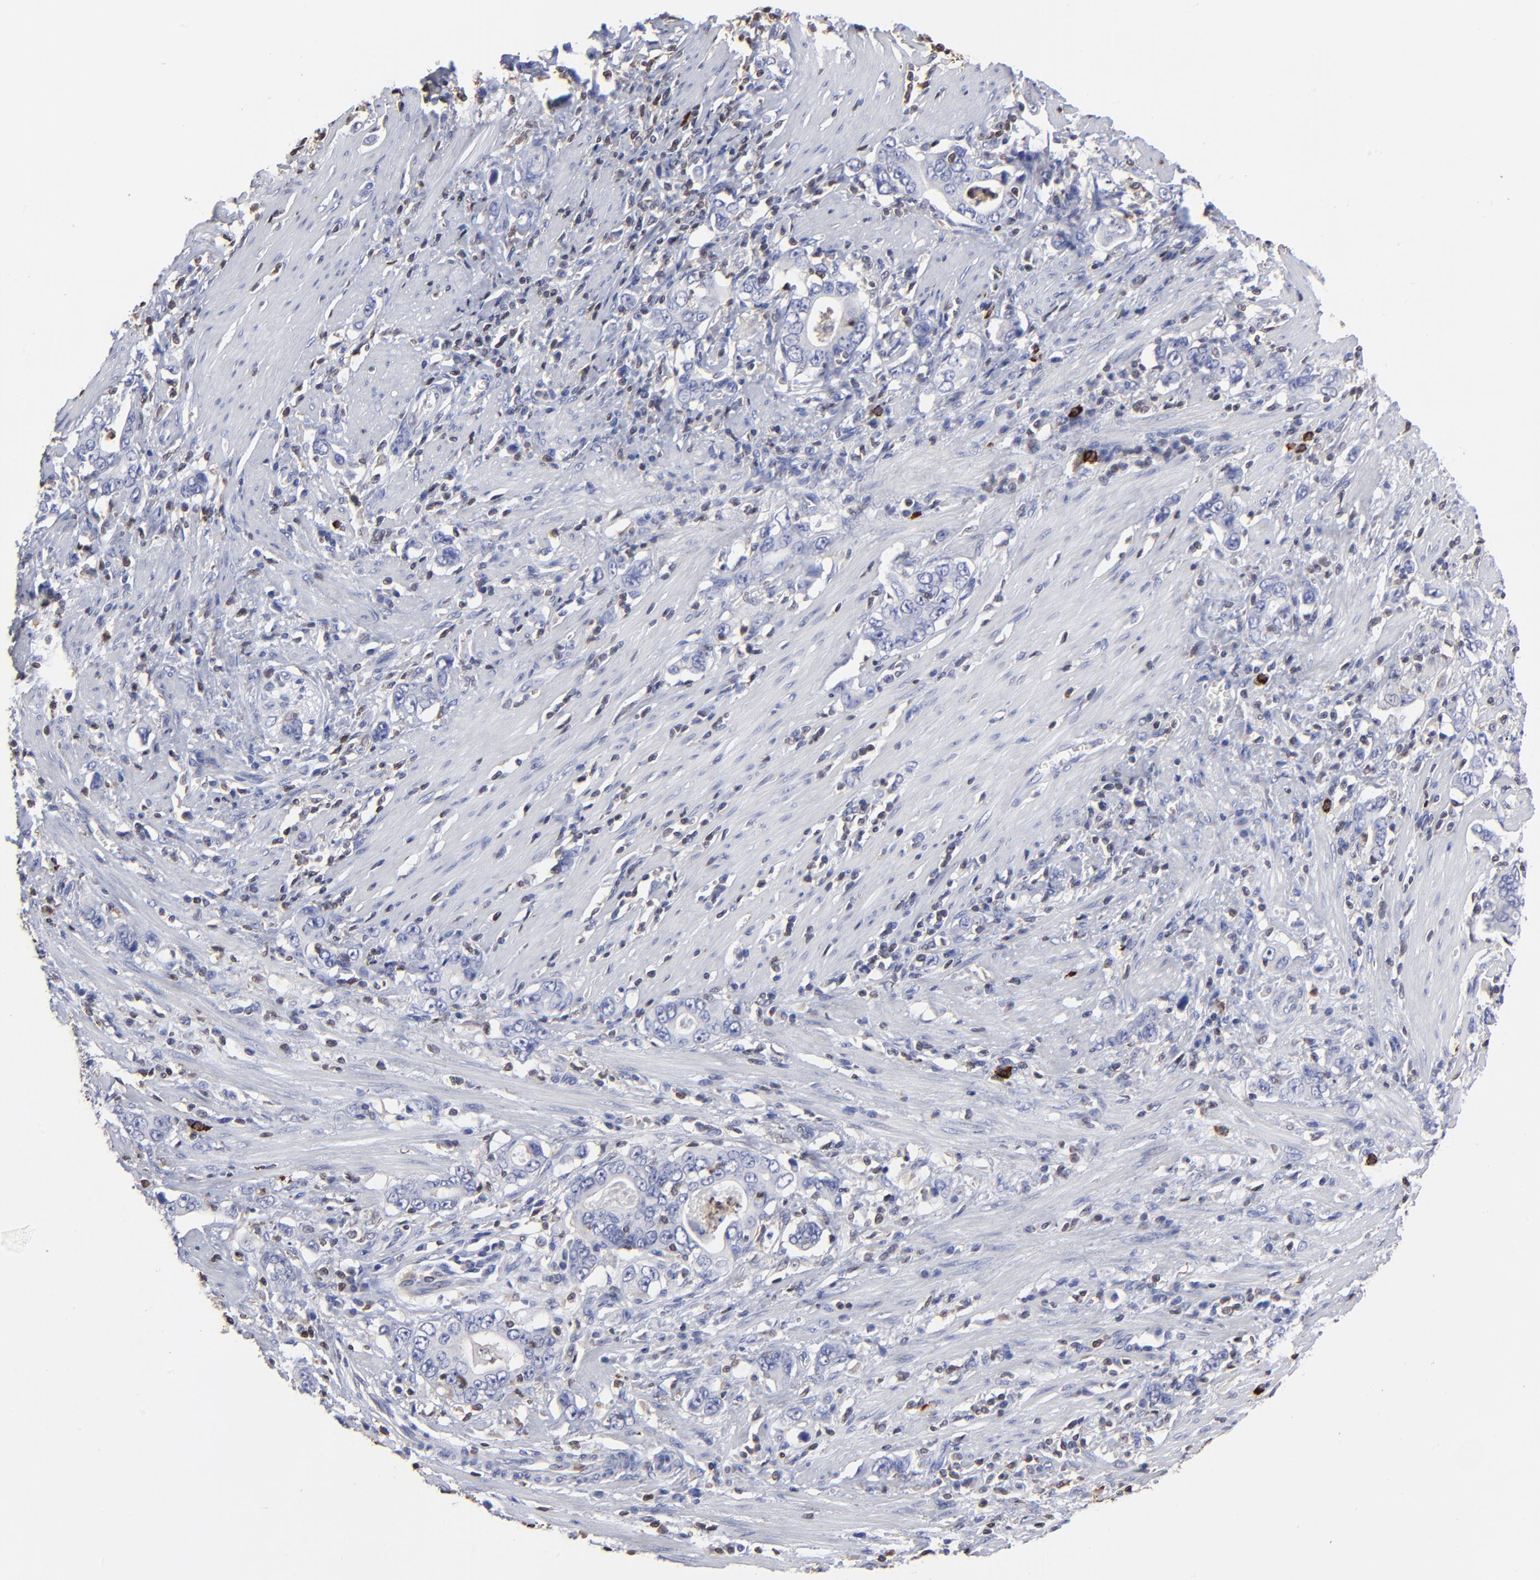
{"staining": {"intensity": "negative", "quantity": "none", "location": "none"}, "tissue": "stomach cancer", "cell_type": "Tumor cells", "image_type": "cancer", "snomed": [{"axis": "morphology", "description": "Adenocarcinoma, NOS"}, {"axis": "topography", "description": "Stomach, lower"}], "caption": "Immunohistochemistry micrograph of neoplastic tissue: stomach adenocarcinoma stained with DAB shows no significant protein staining in tumor cells. (DAB IHC with hematoxylin counter stain).", "gene": "TBXT", "patient": {"sex": "female", "age": 72}}